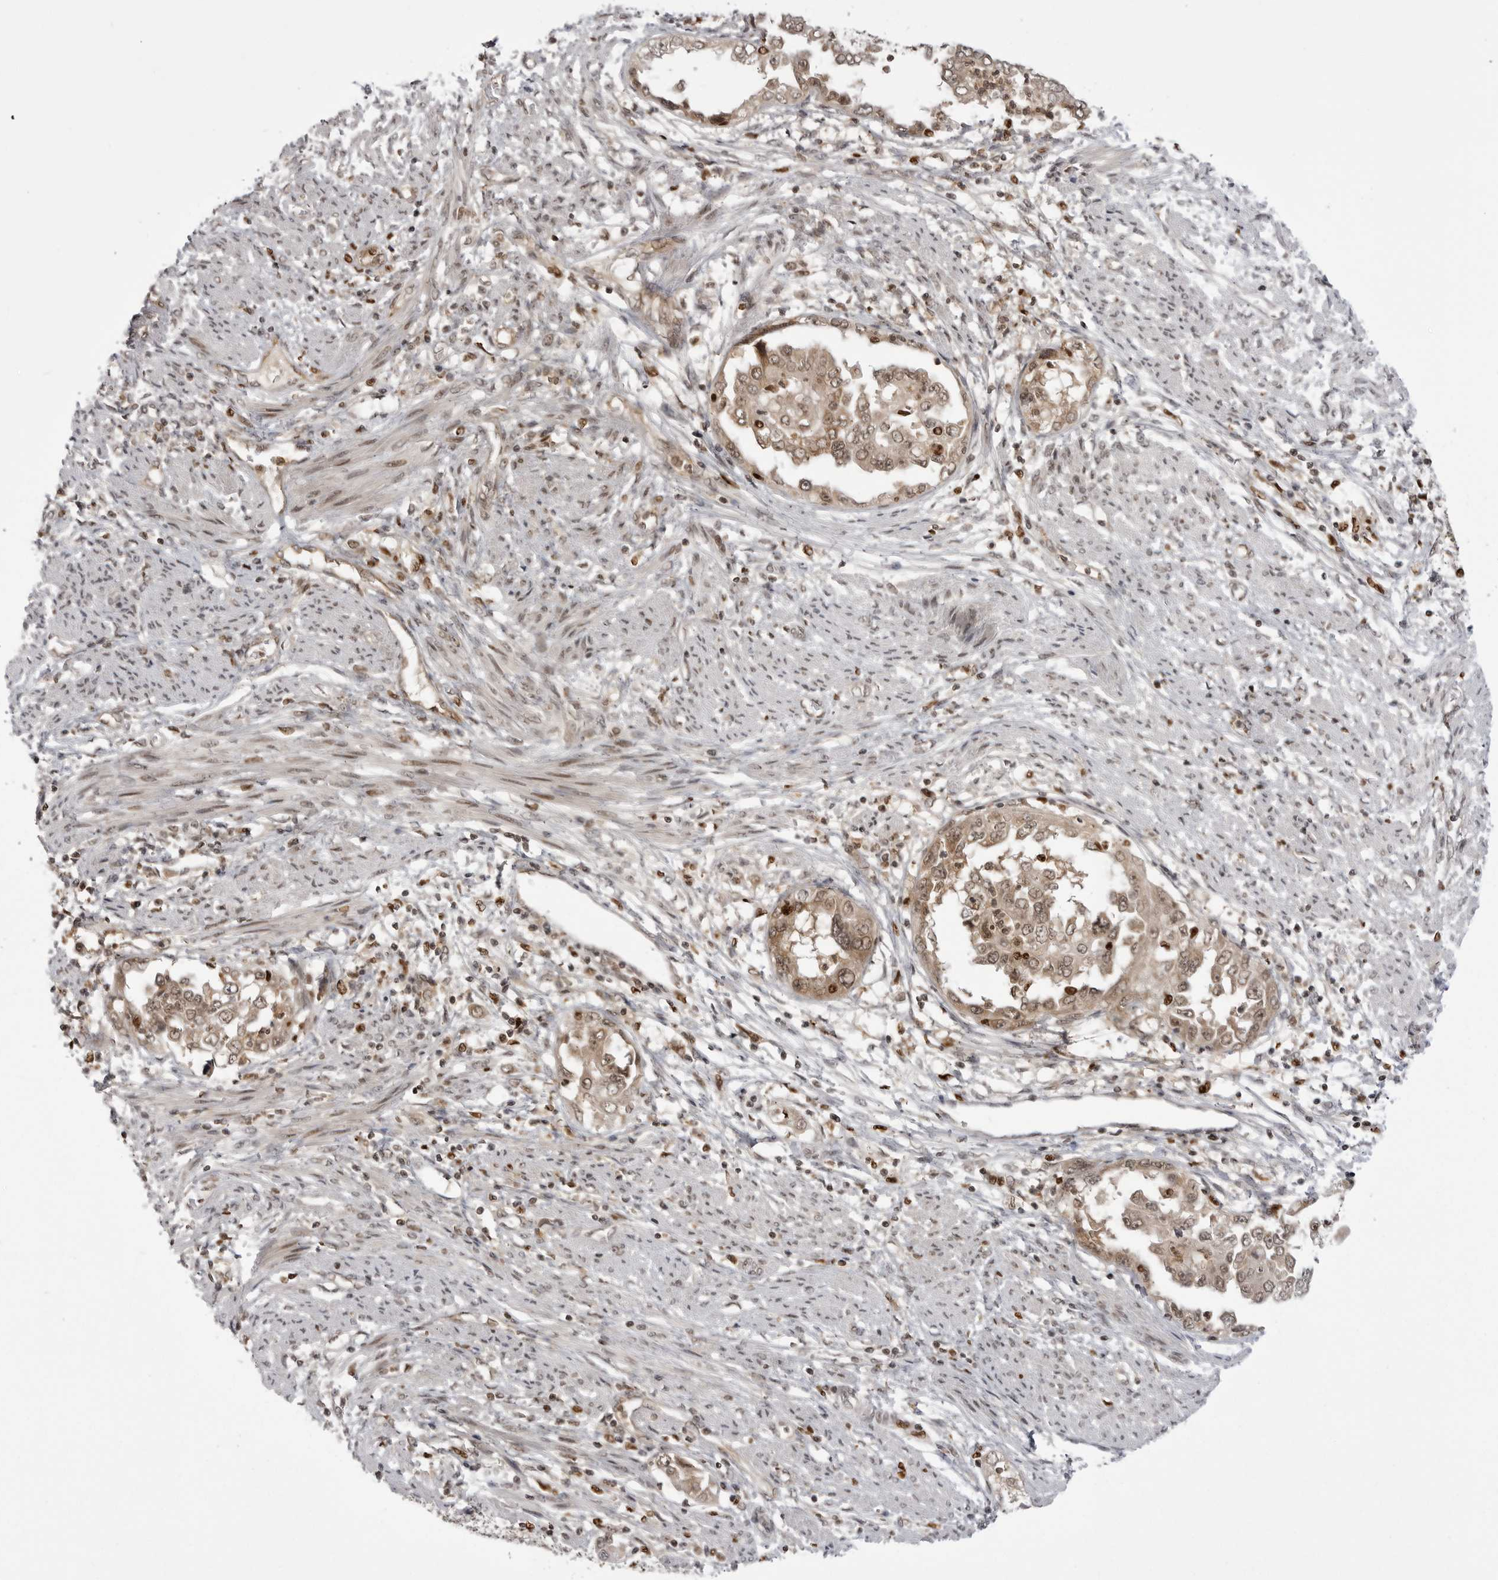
{"staining": {"intensity": "moderate", "quantity": ">75%", "location": "cytoplasmic/membranous,nuclear"}, "tissue": "endometrial cancer", "cell_type": "Tumor cells", "image_type": "cancer", "snomed": [{"axis": "morphology", "description": "Adenocarcinoma, NOS"}, {"axis": "topography", "description": "Endometrium"}], "caption": "This is a histology image of immunohistochemistry (IHC) staining of endometrial cancer, which shows moderate expression in the cytoplasmic/membranous and nuclear of tumor cells.", "gene": "PTK2B", "patient": {"sex": "female", "age": 85}}